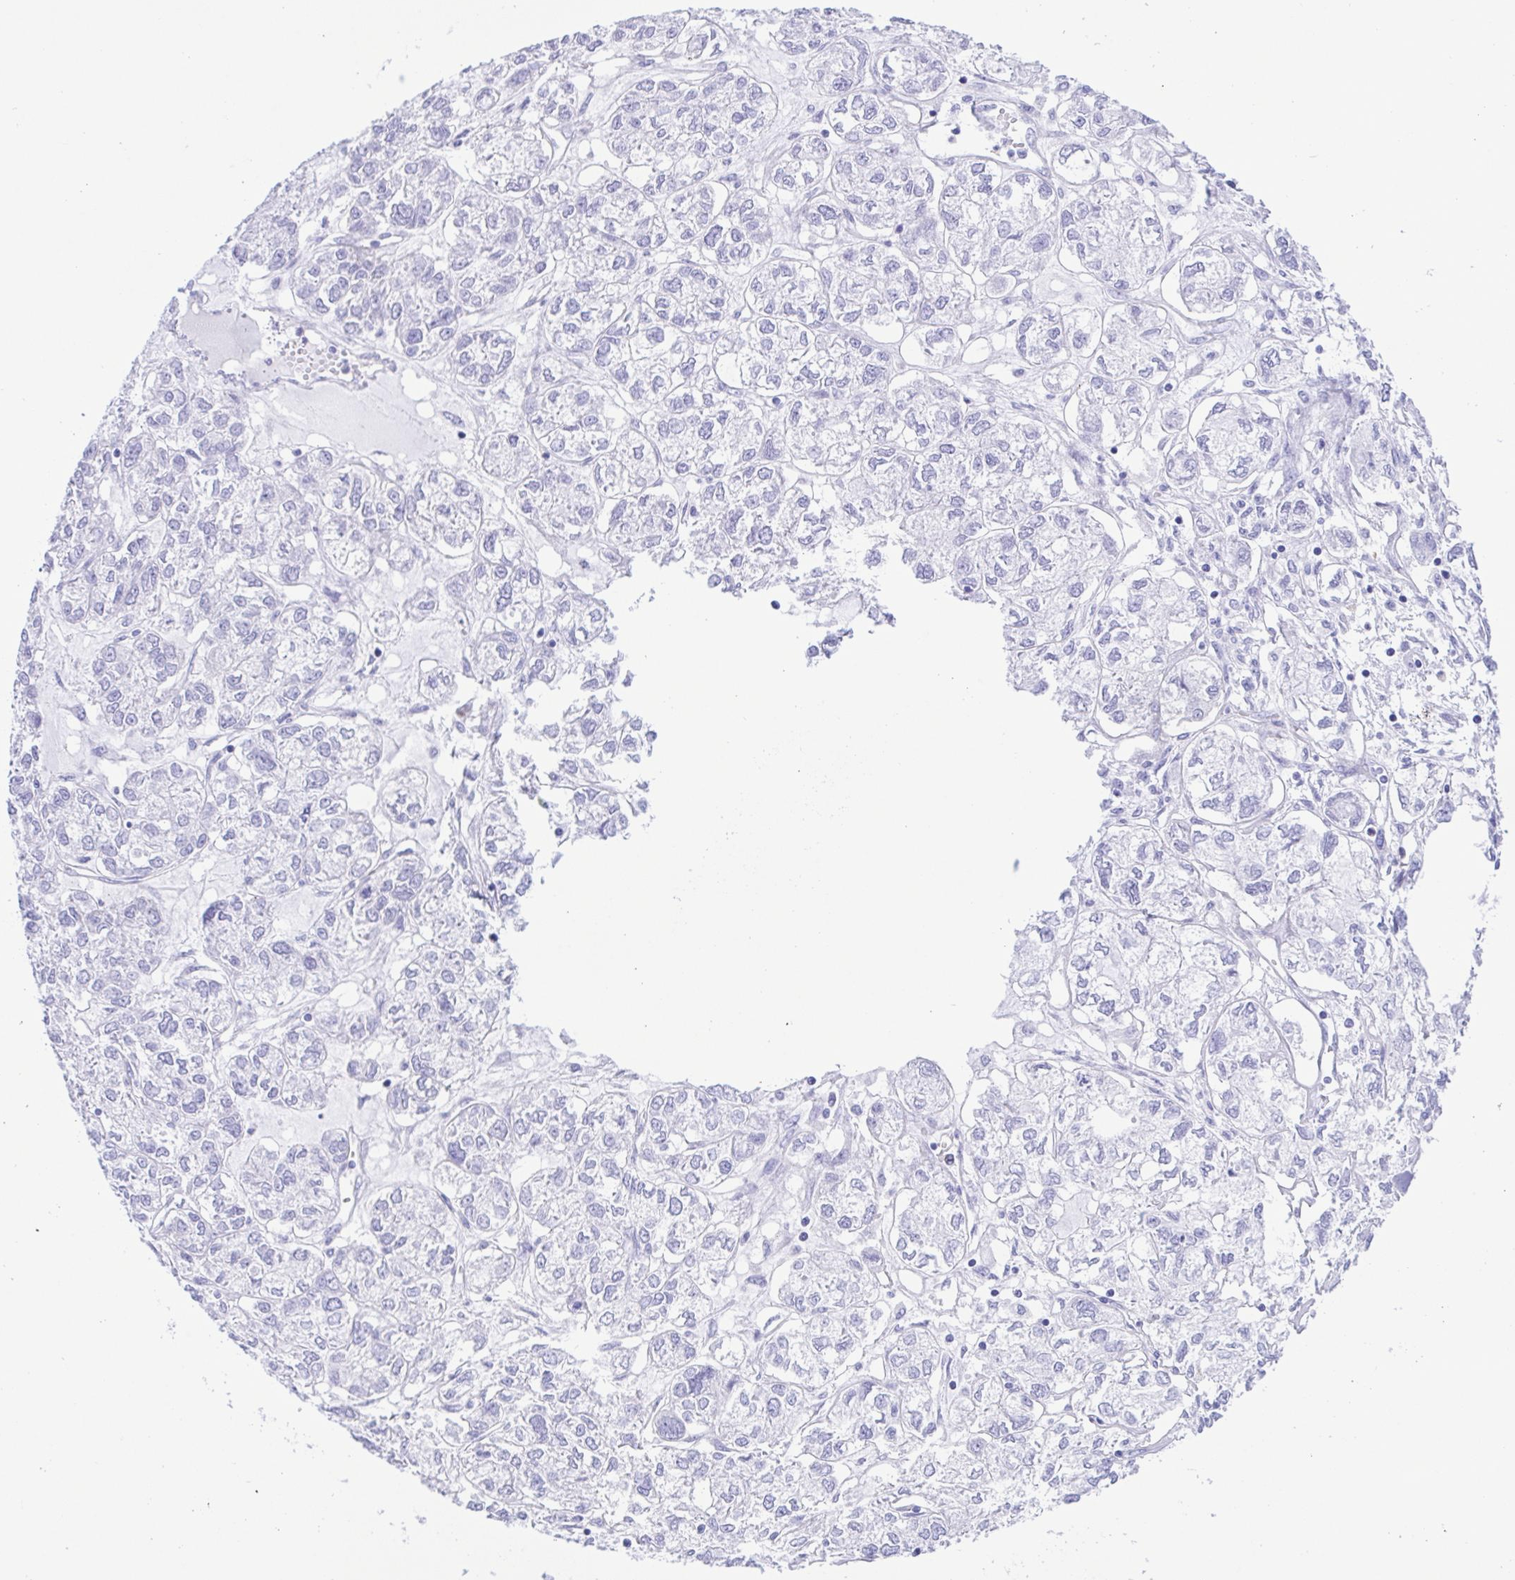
{"staining": {"intensity": "negative", "quantity": "none", "location": "none"}, "tissue": "ovarian cancer", "cell_type": "Tumor cells", "image_type": "cancer", "snomed": [{"axis": "morphology", "description": "Carcinoma, endometroid"}, {"axis": "topography", "description": "Ovary"}], "caption": "Tumor cells show no significant expression in ovarian cancer.", "gene": "GPR17", "patient": {"sex": "female", "age": 64}}